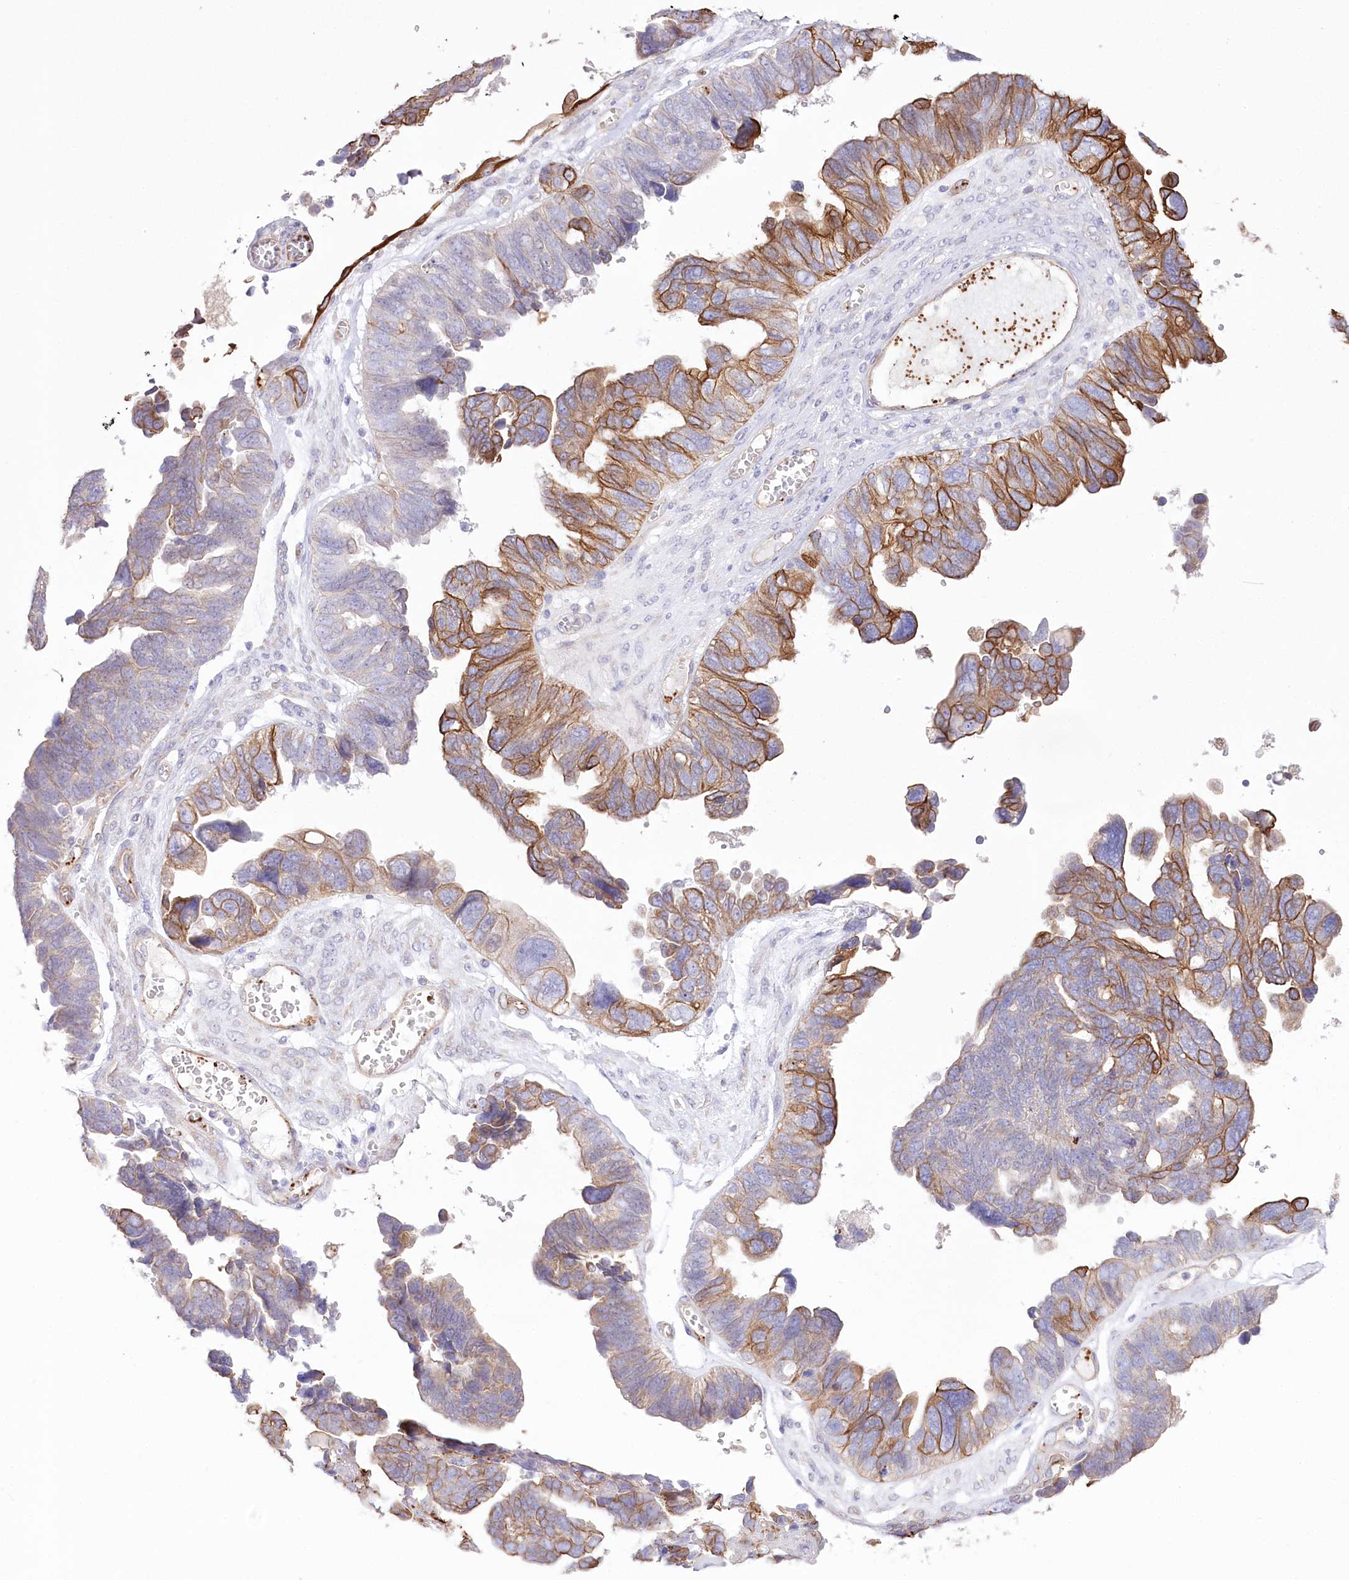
{"staining": {"intensity": "moderate", "quantity": "25%-75%", "location": "cytoplasmic/membranous"}, "tissue": "ovarian cancer", "cell_type": "Tumor cells", "image_type": "cancer", "snomed": [{"axis": "morphology", "description": "Cystadenocarcinoma, serous, NOS"}, {"axis": "topography", "description": "Ovary"}], "caption": "Ovarian serous cystadenocarcinoma was stained to show a protein in brown. There is medium levels of moderate cytoplasmic/membranous expression in approximately 25%-75% of tumor cells.", "gene": "SLC39A10", "patient": {"sex": "female", "age": 79}}